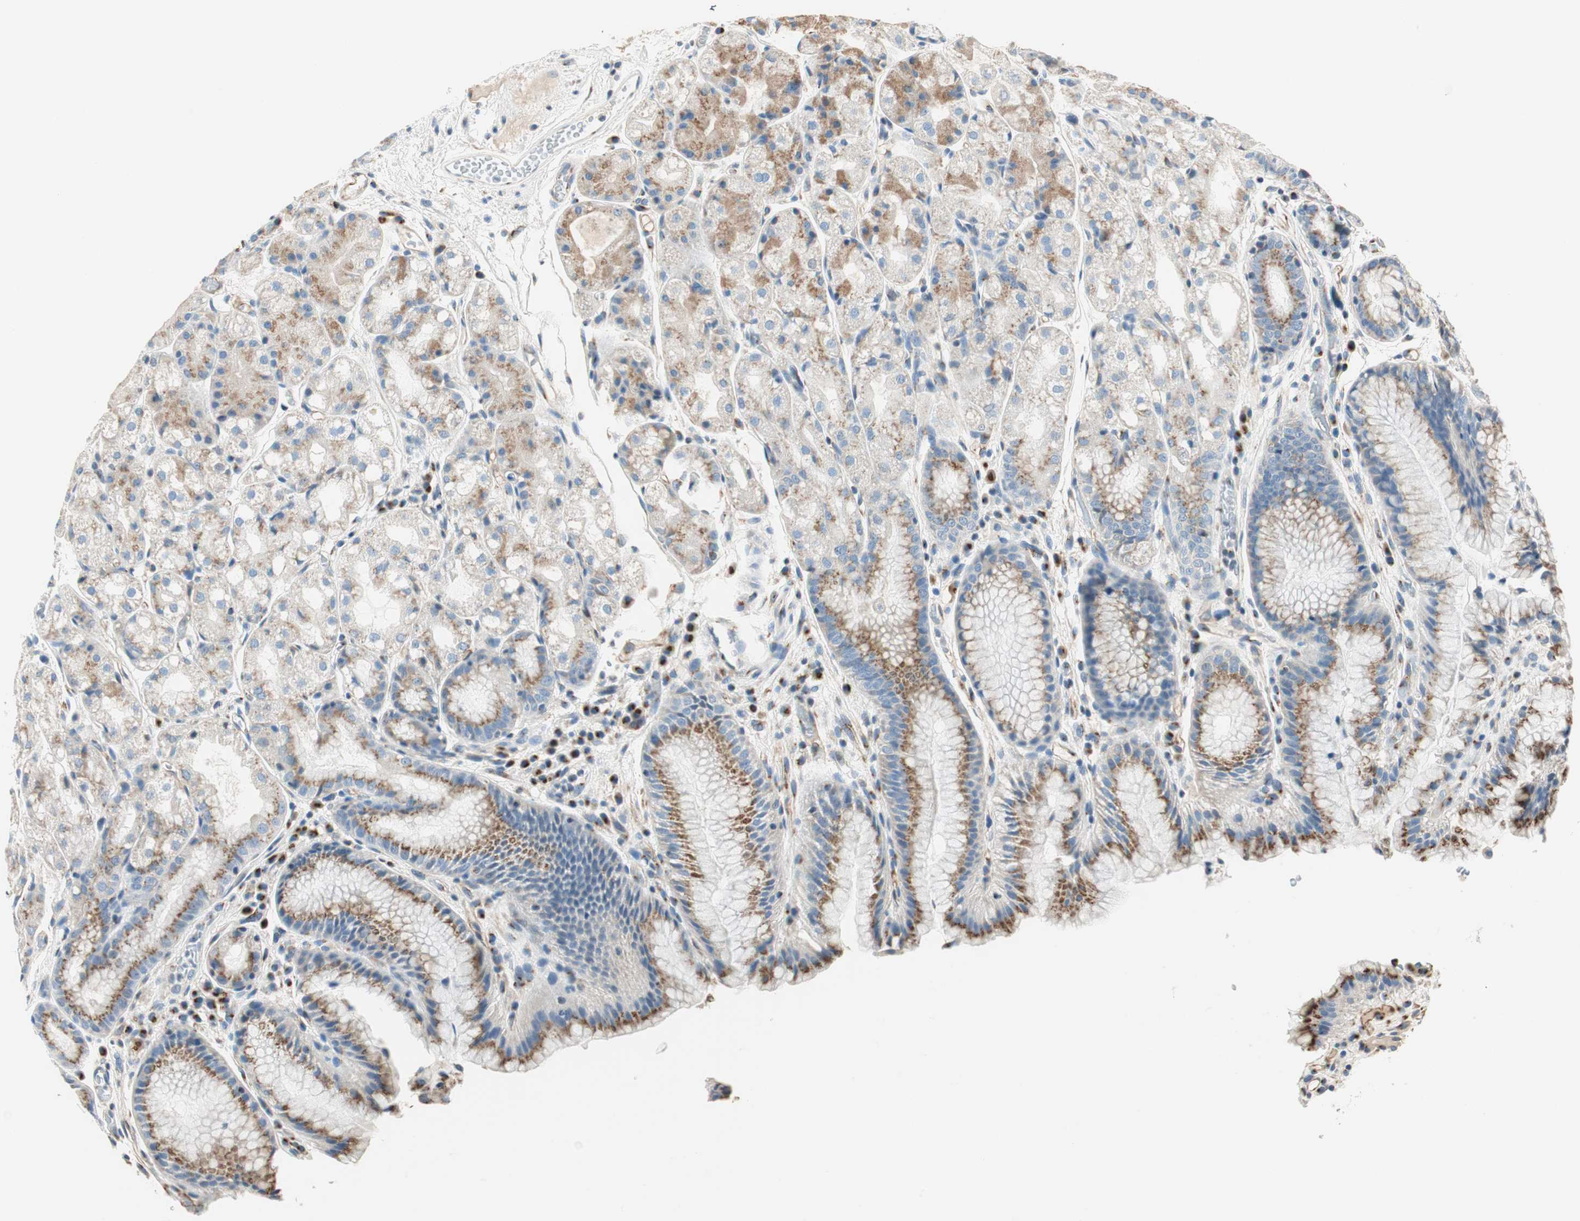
{"staining": {"intensity": "moderate", "quantity": "25%-75%", "location": "cytoplasmic/membranous"}, "tissue": "stomach", "cell_type": "Glandular cells", "image_type": "normal", "snomed": [{"axis": "morphology", "description": "Normal tissue, NOS"}, {"axis": "topography", "description": "Stomach, upper"}], "caption": "High-magnification brightfield microscopy of unremarkable stomach stained with DAB (brown) and counterstained with hematoxylin (blue). glandular cells exhibit moderate cytoplasmic/membranous staining is seen in approximately25%-75% of cells.", "gene": "TMF1", "patient": {"sex": "male", "age": 72}}